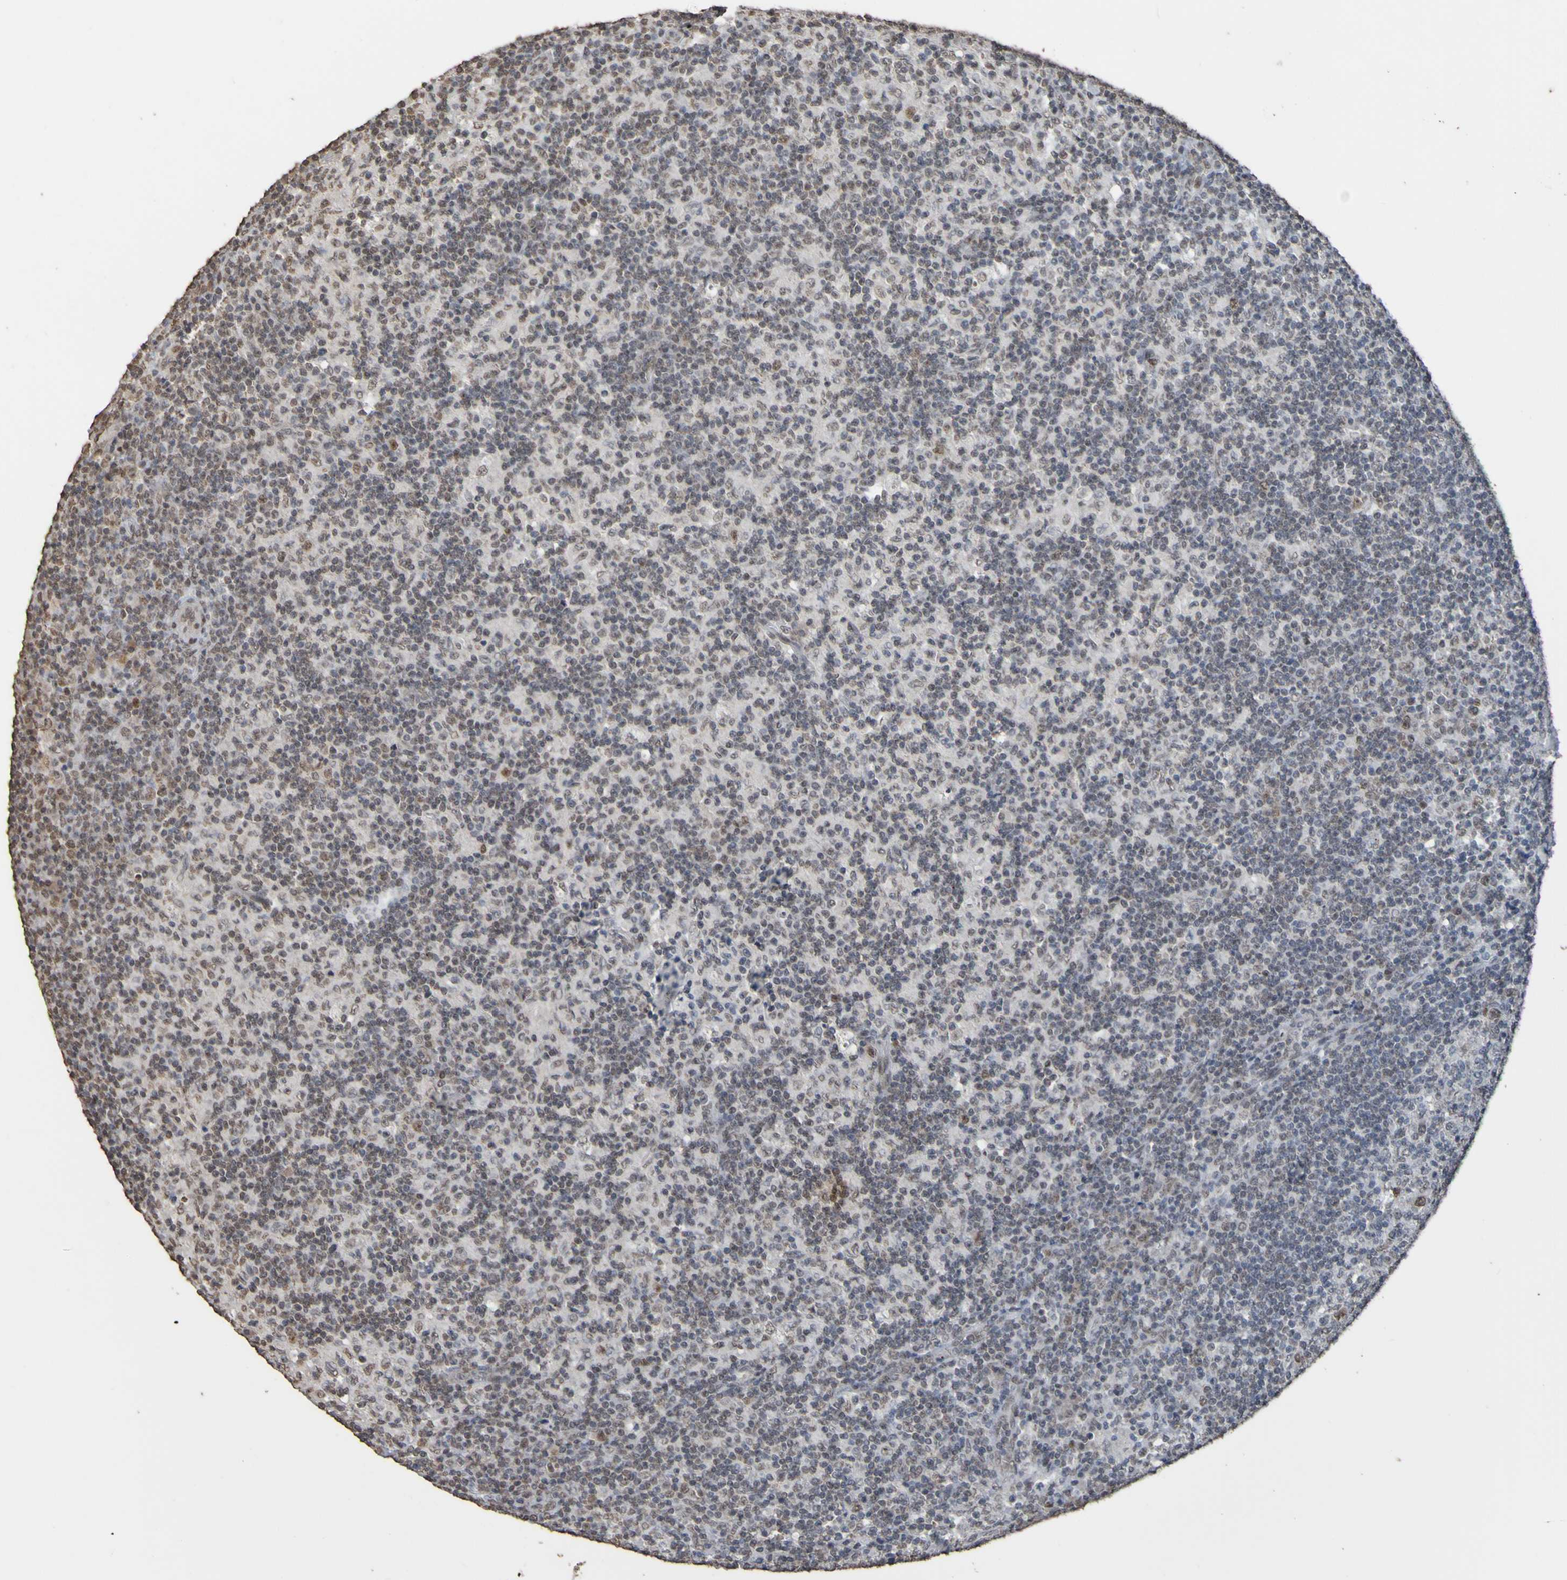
{"staining": {"intensity": "negative", "quantity": "none", "location": "none"}, "tissue": "lymph node", "cell_type": "Germinal center cells", "image_type": "normal", "snomed": [{"axis": "morphology", "description": "Normal tissue, NOS"}, {"axis": "morphology", "description": "Inflammation, NOS"}, {"axis": "topography", "description": "Lymph node"}], "caption": "This is an IHC photomicrograph of unremarkable human lymph node. There is no positivity in germinal center cells.", "gene": "ALKBH2", "patient": {"sex": "male", "age": 55}}